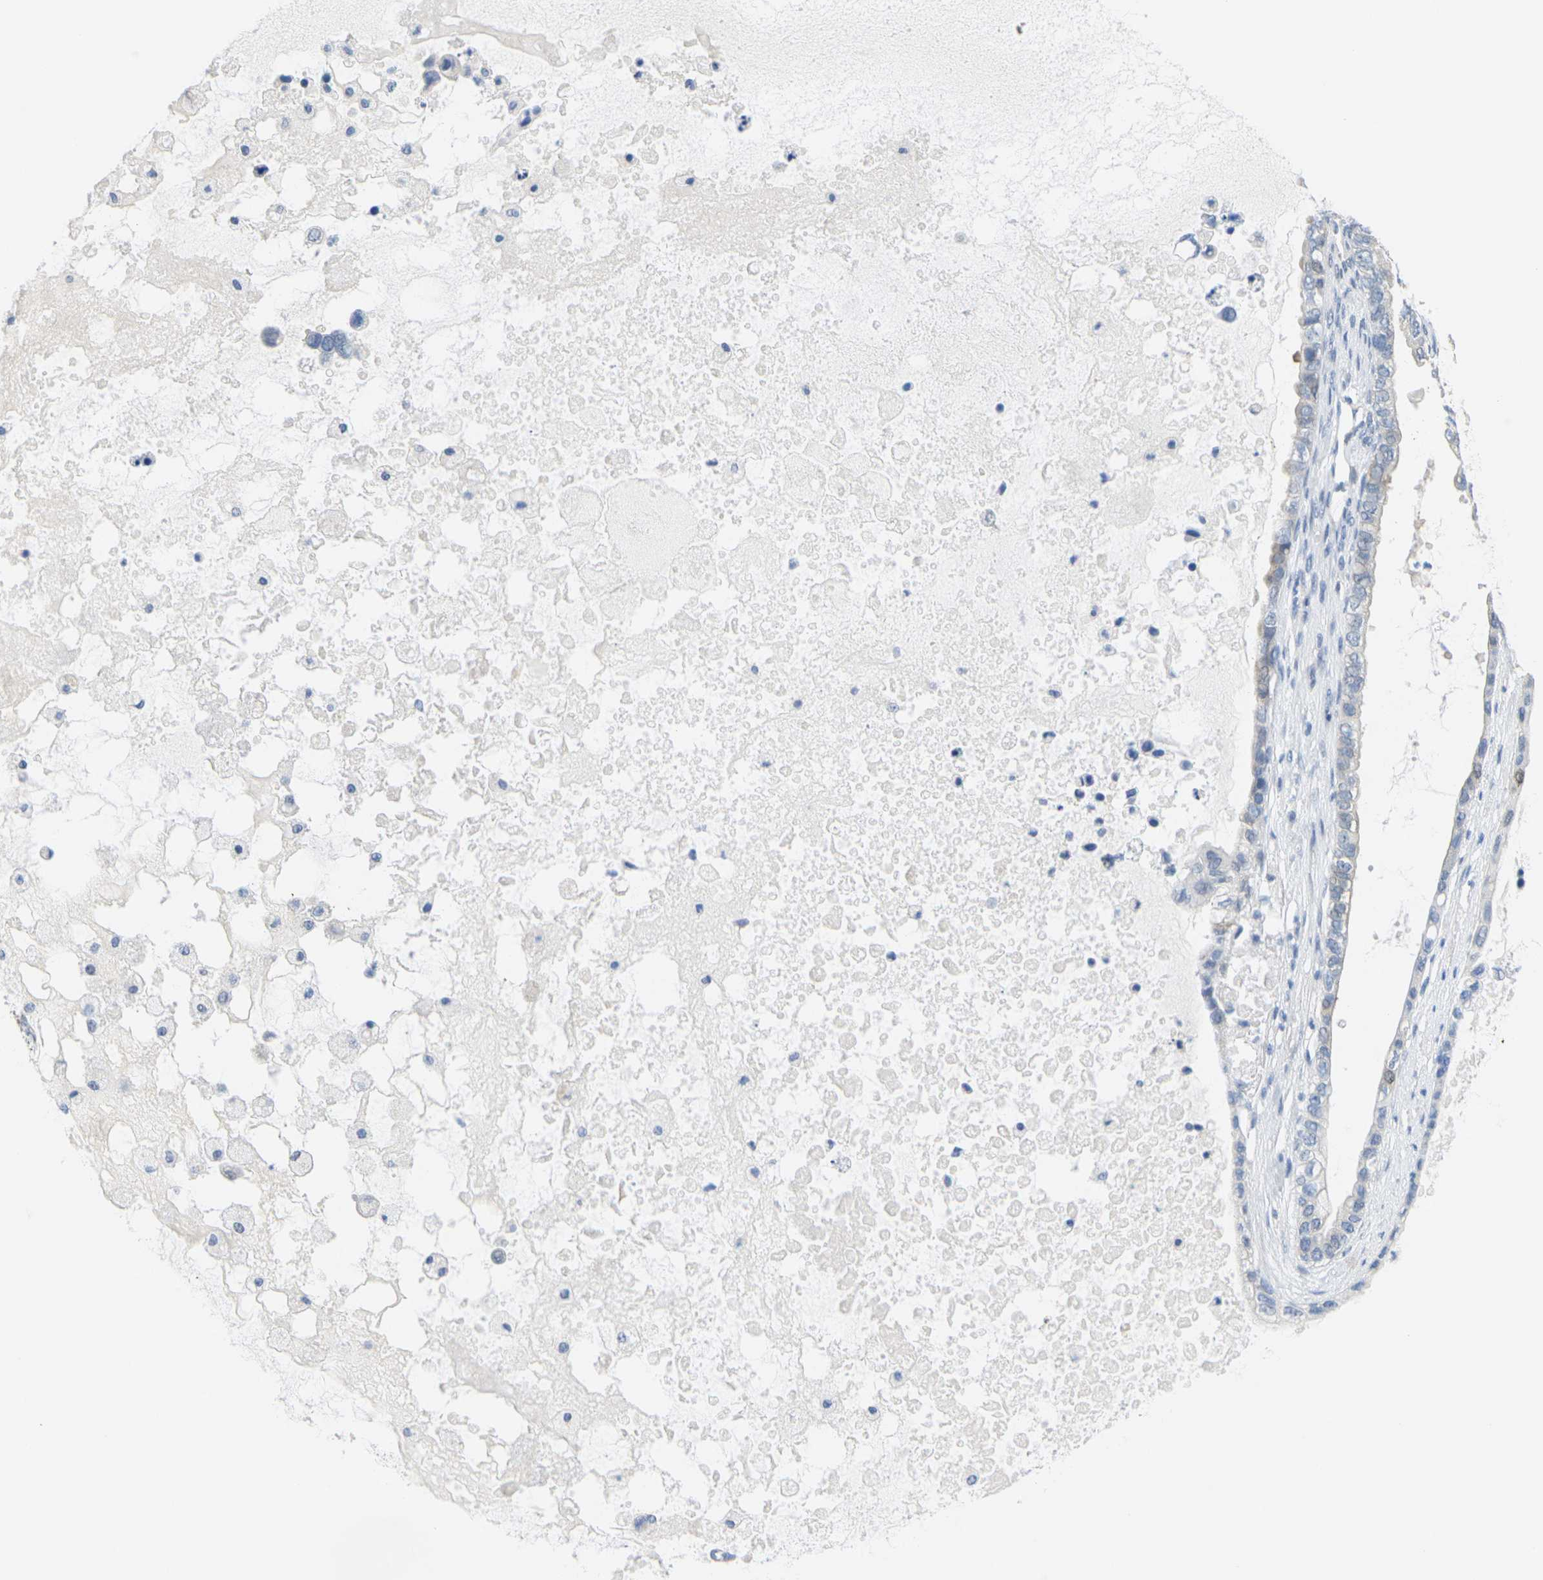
{"staining": {"intensity": "strong", "quantity": "<25%", "location": "nuclear"}, "tissue": "ovarian cancer", "cell_type": "Tumor cells", "image_type": "cancer", "snomed": [{"axis": "morphology", "description": "Cystadenocarcinoma, mucinous, NOS"}, {"axis": "topography", "description": "Ovary"}], "caption": "Immunohistochemistry (IHC) image of neoplastic tissue: ovarian cancer (mucinous cystadenocarcinoma) stained using immunohistochemistry displays medium levels of strong protein expression localized specifically in the nuclear of tumor cells, appearing as a nuclear brown color.", "gene": "CDK2", "patient": {"sex": "female", "age": 80}}